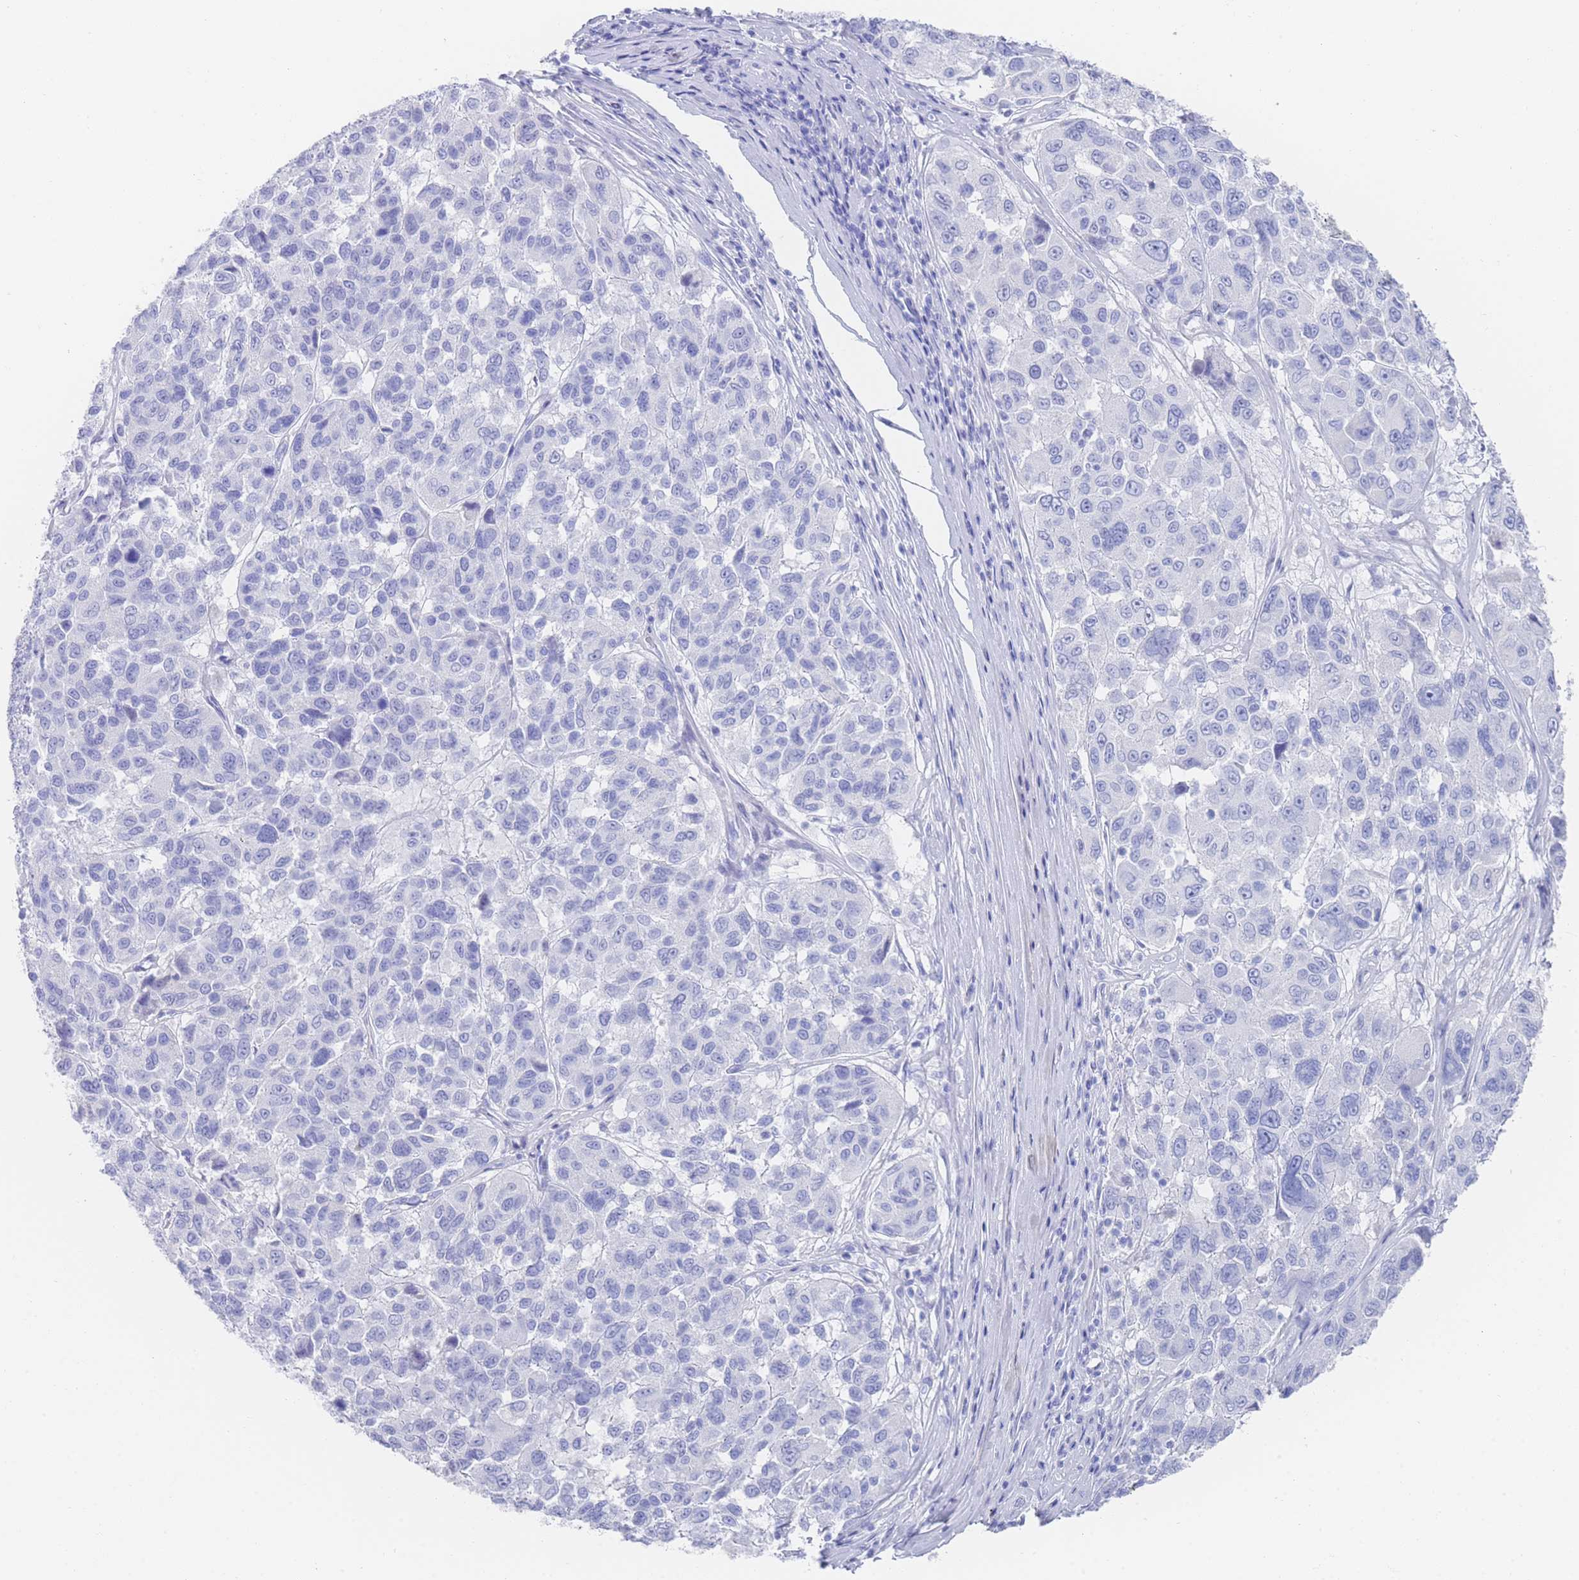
{"staining": {"intensity": "negative", "quantity": "none", "location": "none"}, "tissue": "melanoma", "cell_type": "Tumor cells", "image_type": "cancer", "snomed": [{"axis": "morphology", "description": "Malignant melanoma, NOS"}, {"axis": "topography", "description": "Skin"}], "caption": "This is a histopathology image of immunohistochemistry (IHC) staining of malignant melanoma, which shows no positivity in tumor cells.", "gene": "LRRC37A", "patient": {"sex": "female", "age": 66}}